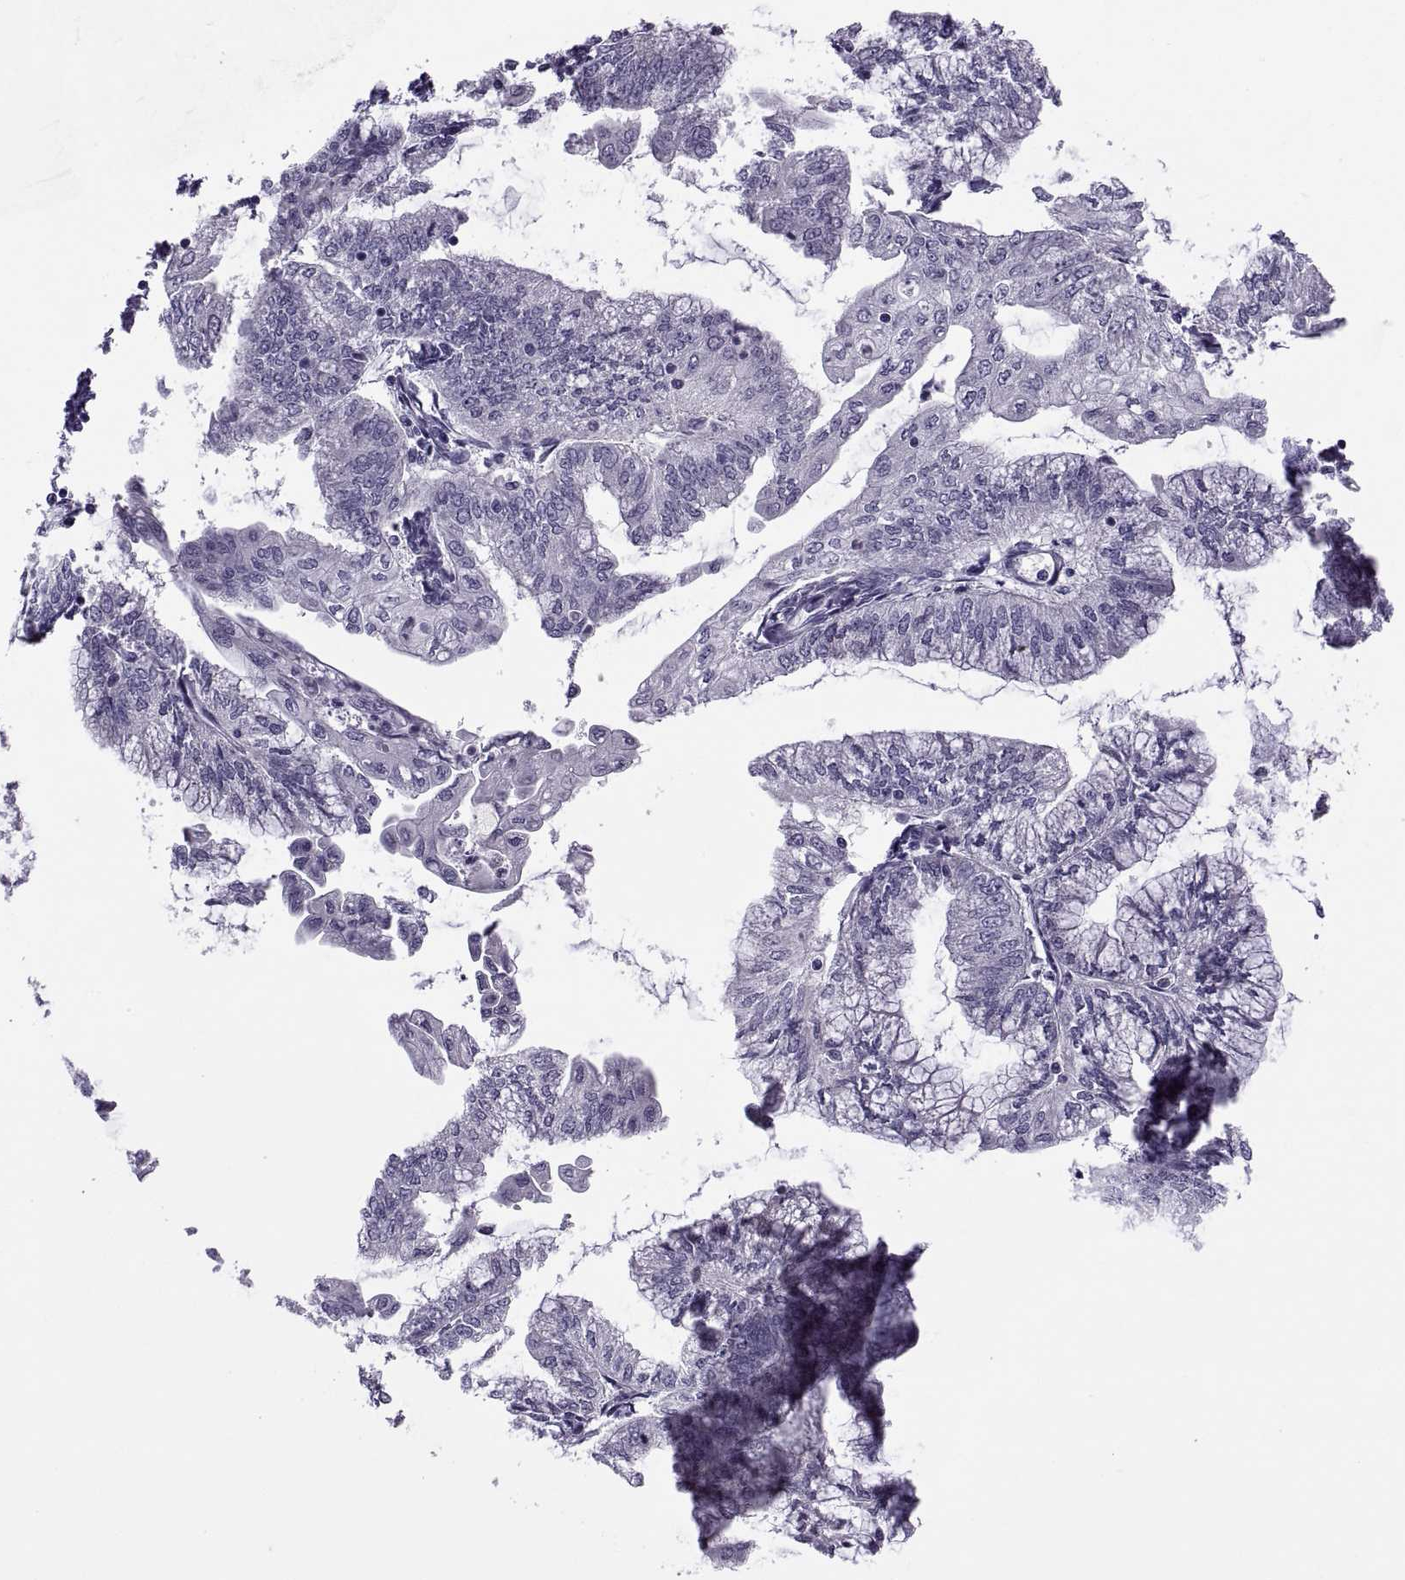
{"staining": {"intensity": "negative", "quantity": "none", "location": "none"}, "tissue": "endometrial cancer", "cell_type": "Tumor cells", "image_type": "cancer", "snomed": [{"axis": "morphology", "description": "Adenocarcinoma, NOS"}, {"axis": "topography", "description": "Endometrium"}], "caption": "Tumor cells are negative for brown protein staining in endometrial cancer (adenocarcinoma).", "gene": "MAGEB1", "patient": {"sex": "female", "age": 55}}